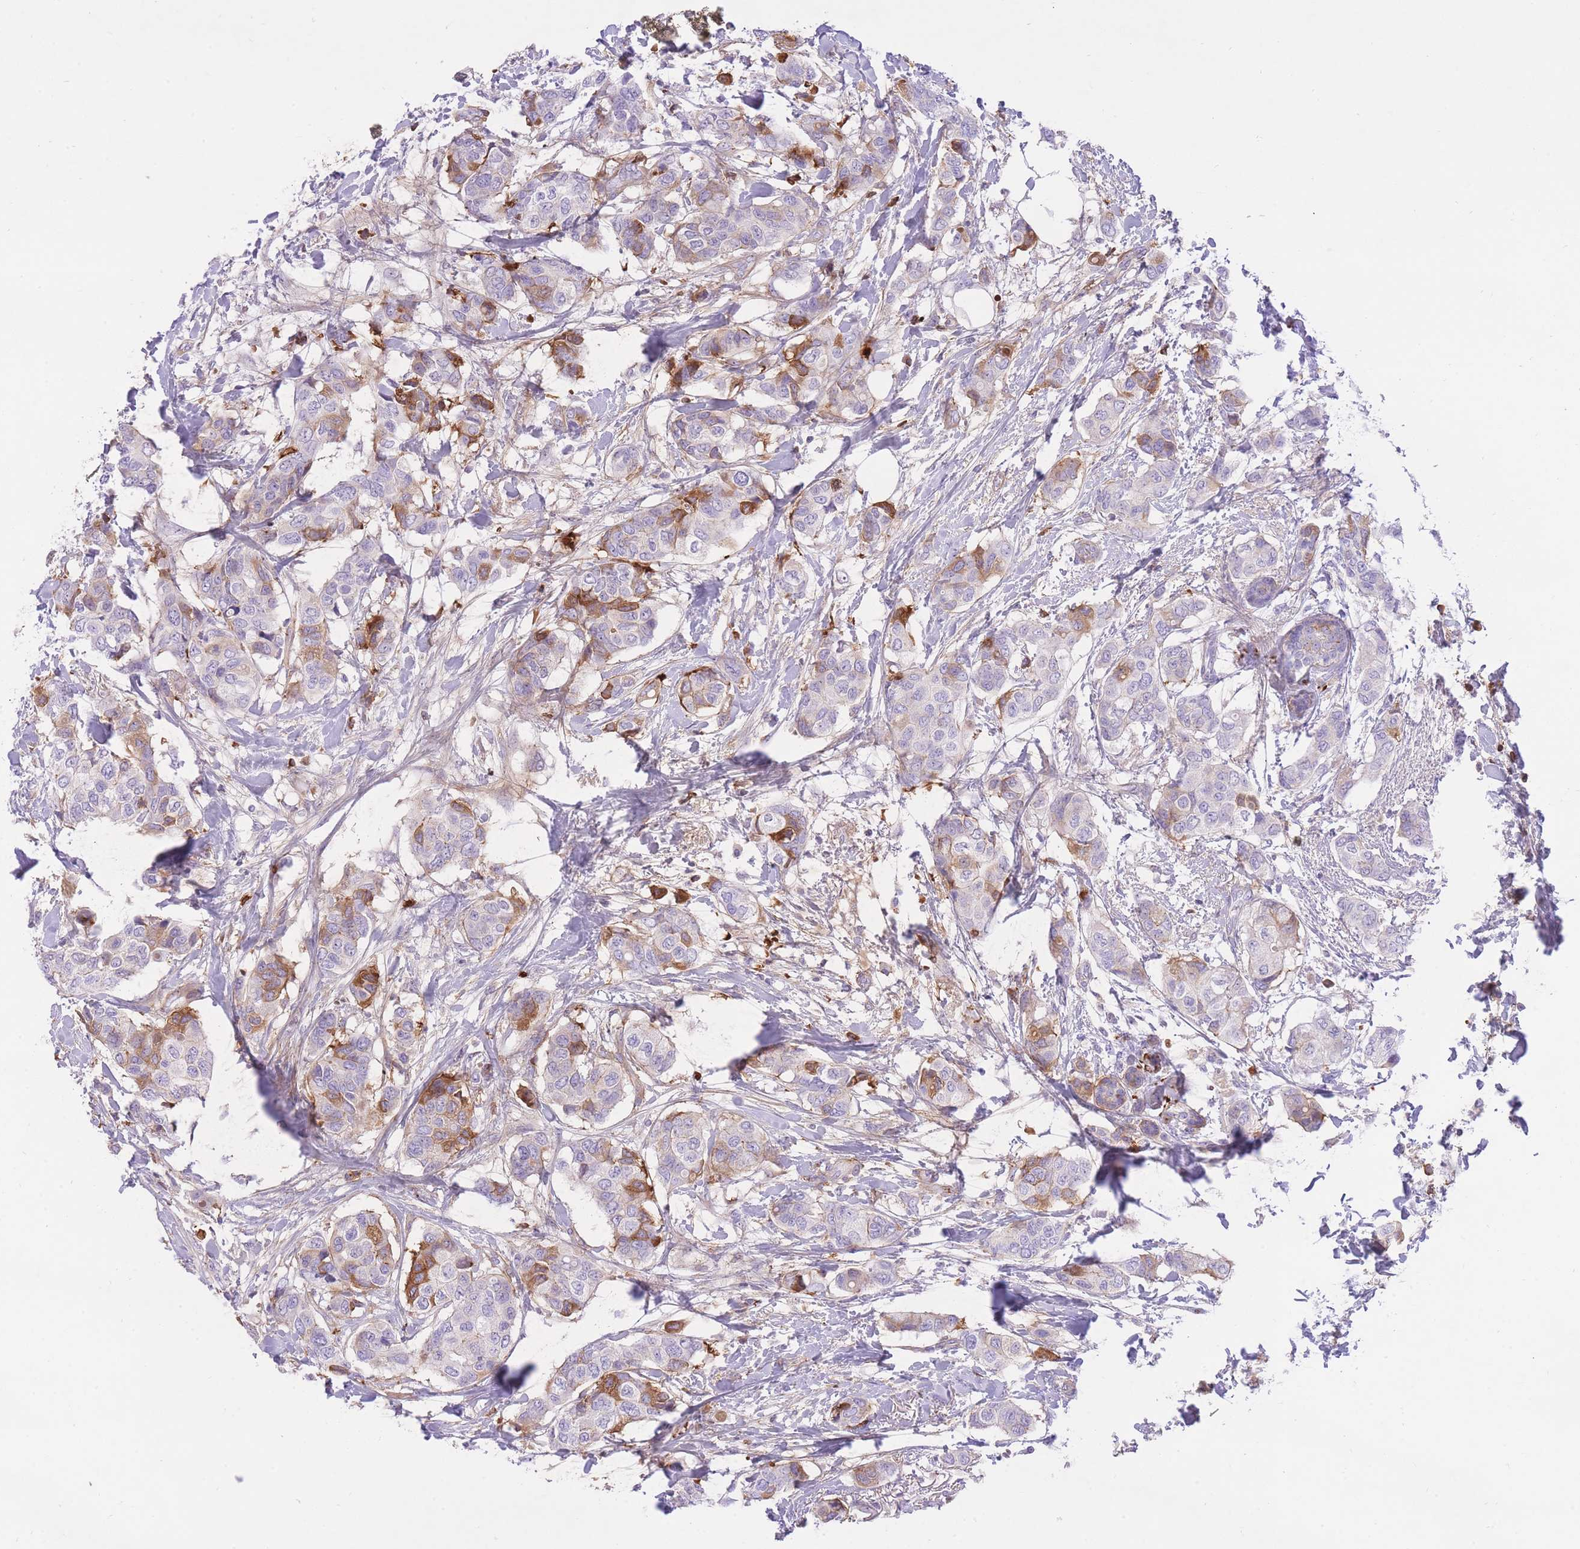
{"staining": {"intensity": "moderate", "quantity": "<25%", "location": "cytoplasmic/membranous"}, "tissue": "breast cancer", "cell_type": "Tumor cells", "image_type": "cancer", "snomed": [{"axis": "morphology", "description": "Lobular carcinoma"}, {"axis": "topography", "description": "Breast"}], "caption": "Breast cancer (lobular carcinoma) was stained to show a protein in brown. There is low levels of moderate cytoplasmic/membranous staining in about <25% of tumor cells. (brown staining indicates protein expression, while blue staining denotes nuclei).", "gene": "HRG", "patient": {"sex": "female", "age": 51}}